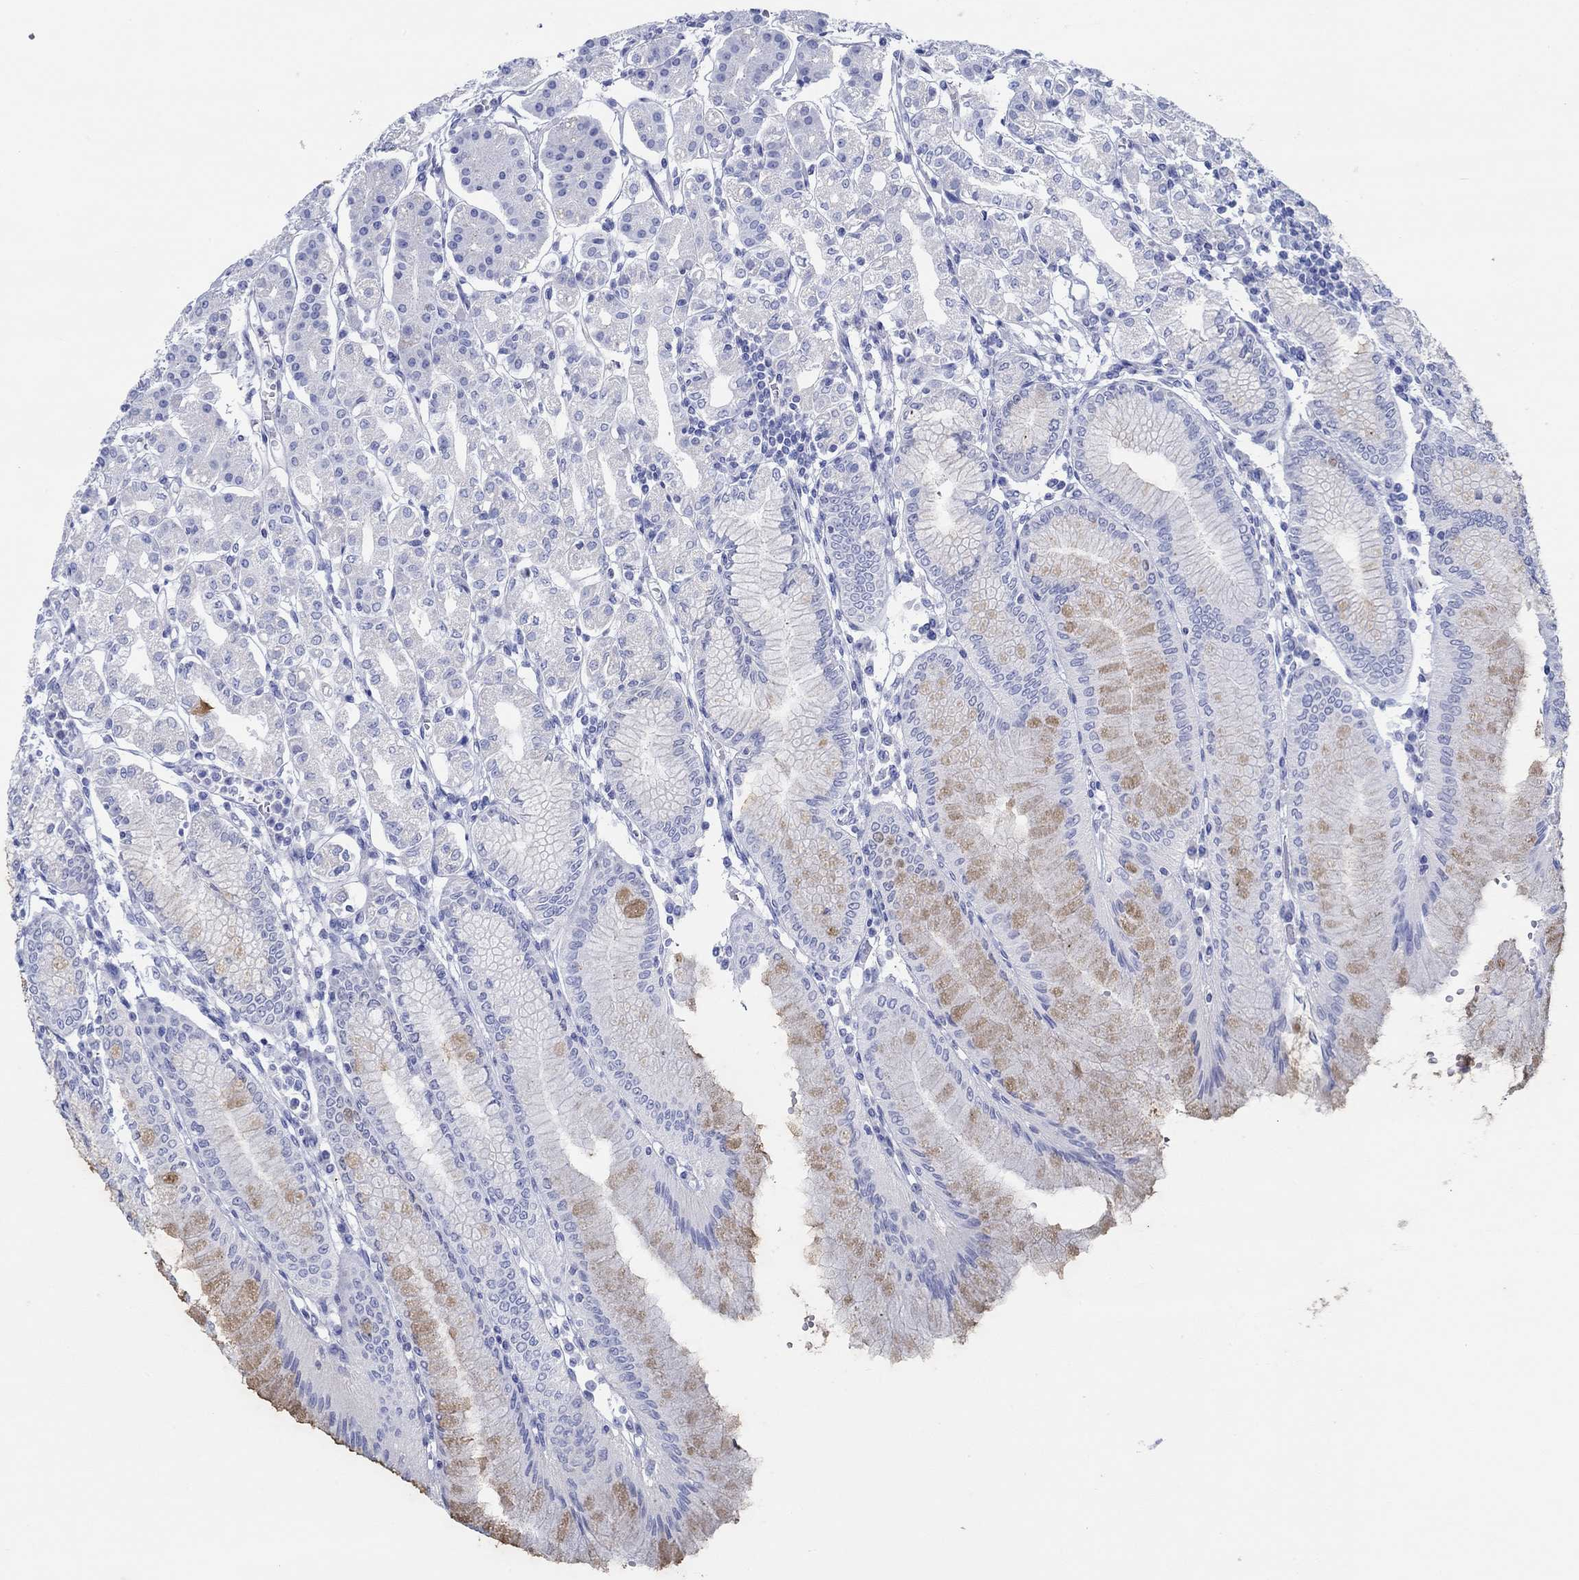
{"staining": {"intensity": "weak", "quantity": "<25%", "location": "cytoplasmic/membranous"}, "tissue": "stomach", "cell_type": "Glandular cells", "image_type": "normal", "snomed": [{"axis": "morphology", "description": "Normal tissue, NOS"}, {"axis": "topography", "description": "Skeletal muscle"}, {"axis": "topography", "description": "Stomach"}], "caption": "IHC of unremarkable human stomach displays no positivity in glandular cells.", "gene": "IGFBP6", "patient": {"sex": "female", "age": 57}}